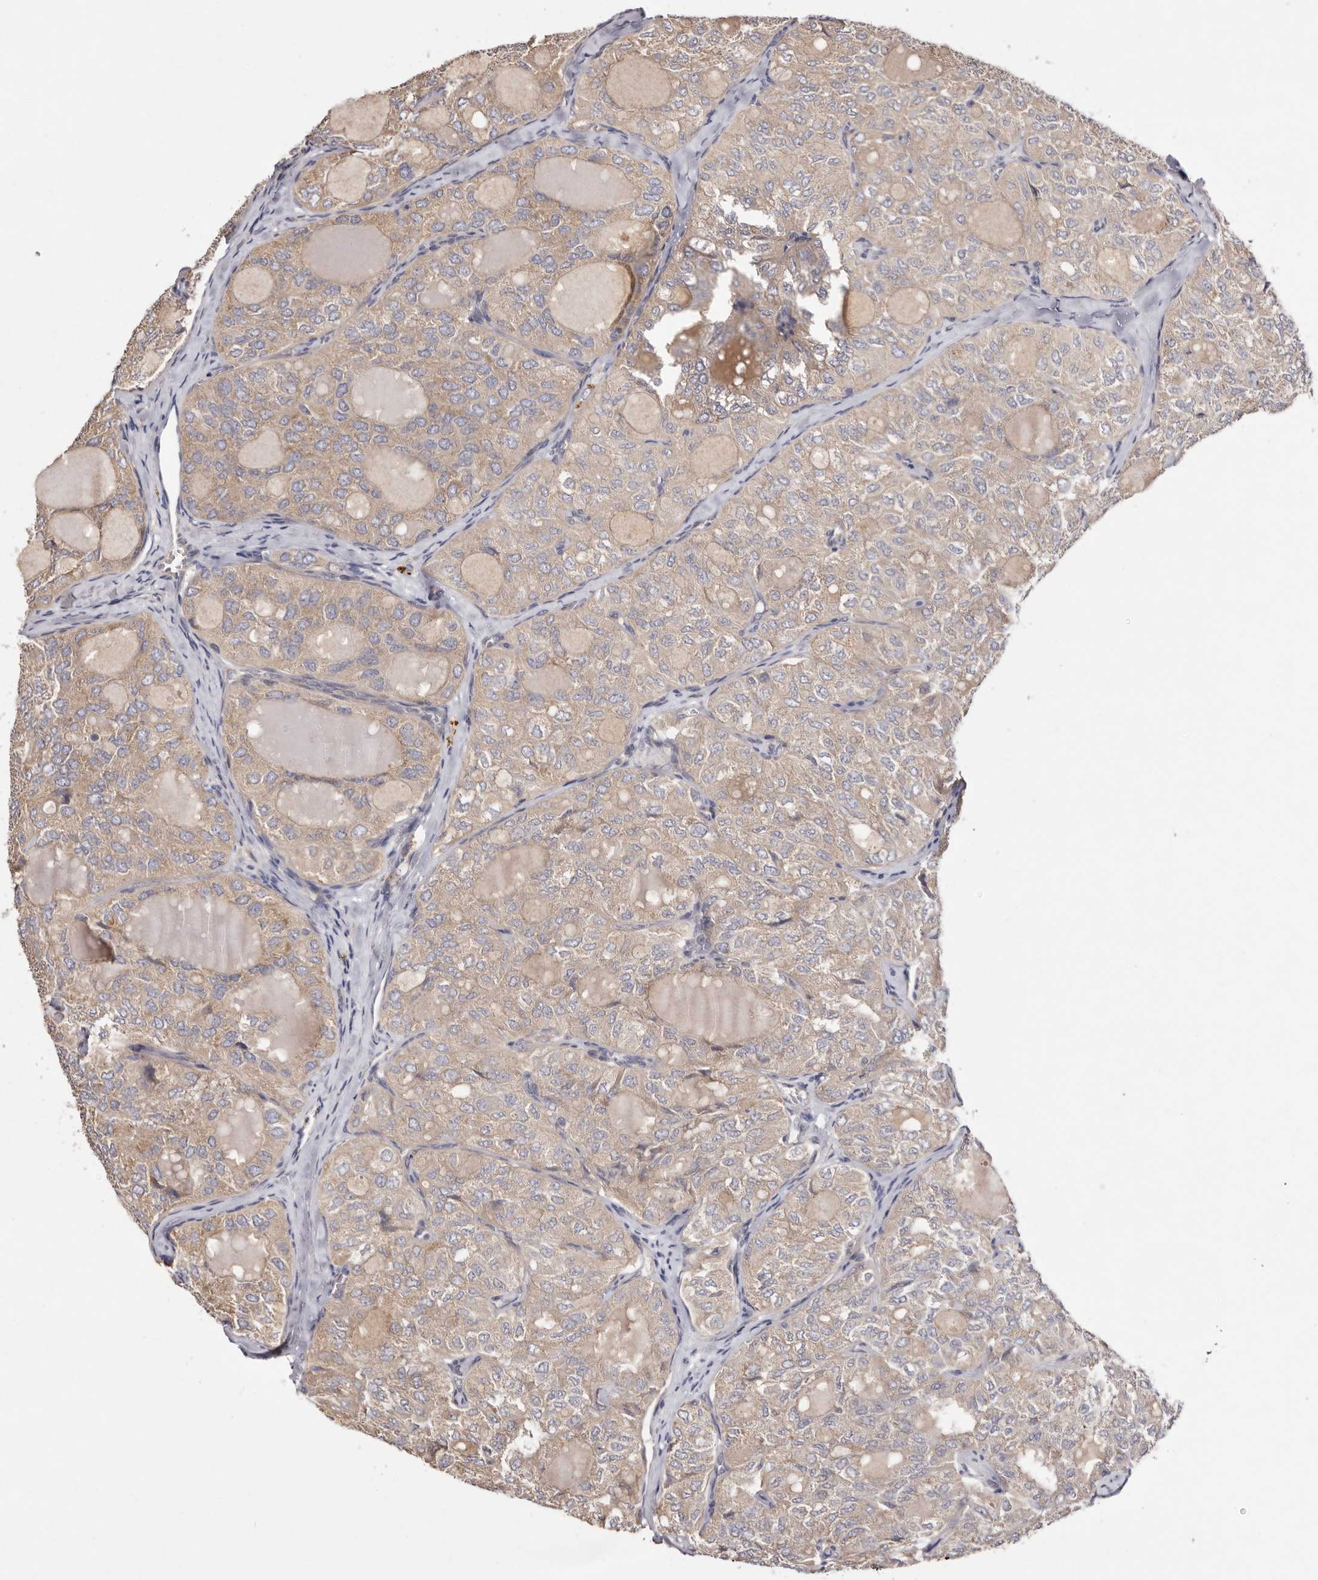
{"staining": {"intensity": "weak", "quantity": ">75%", "location": "cytoplasmic/membranous"}, "tissue": "thyroid cancer", "cell_type": "Tumor cells", "image_type": "cancer", "snomed": [{"axis": "morphology", "description": "Follicular adenoma carcinoma, NOS"}, {"axis": "topography", "description": "Thyroid gland"}], "caption": "Follicular adenoma carcinoma (thyroid) stained with IHC demonstrates weak cytoplasmic/membranous expression in about >75% of tumor cells.", "gene": "FAM167B", "patient": {"sex": "male", "age": 75}}